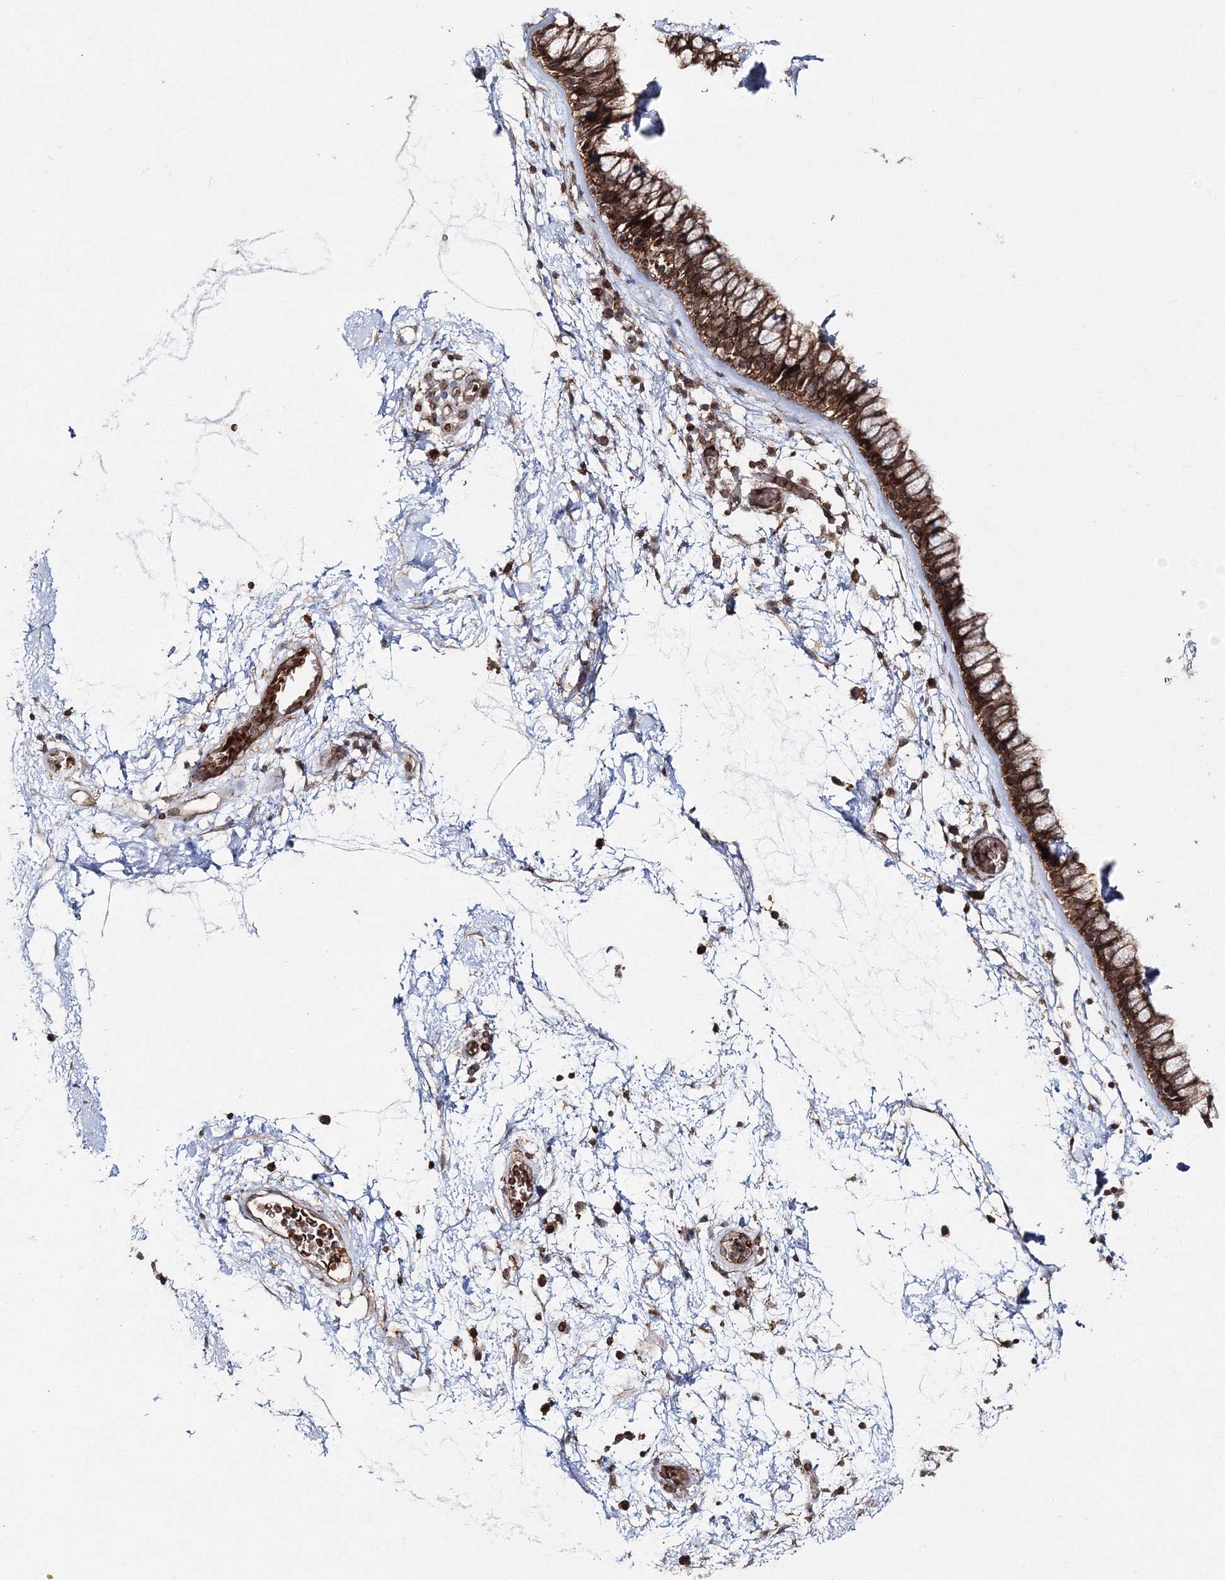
{"staining": {"intensity": "strong", "quantity": ">75%", "location": "cytoplasmic/membranous"}, "tissue": "nasopharynx", "cell_type": "Respiratory epithelial cells", "image_type": "normal", "snomed": [{"axis": "morphology", "description": "Normal tissue, NOS"}, {"axis": "morphology", "description": "Inflammation, NOS"}, {"axis": "topography", "description": "Nasopharynx"}], "caption": "Protein analysis of benign nasopharynx shows strong cytoplasmic/membranous expression in about >75% of respiratory epithelial cells.", "gene": "PCBD2", "patient": {"sex": "male", "age": 48}}